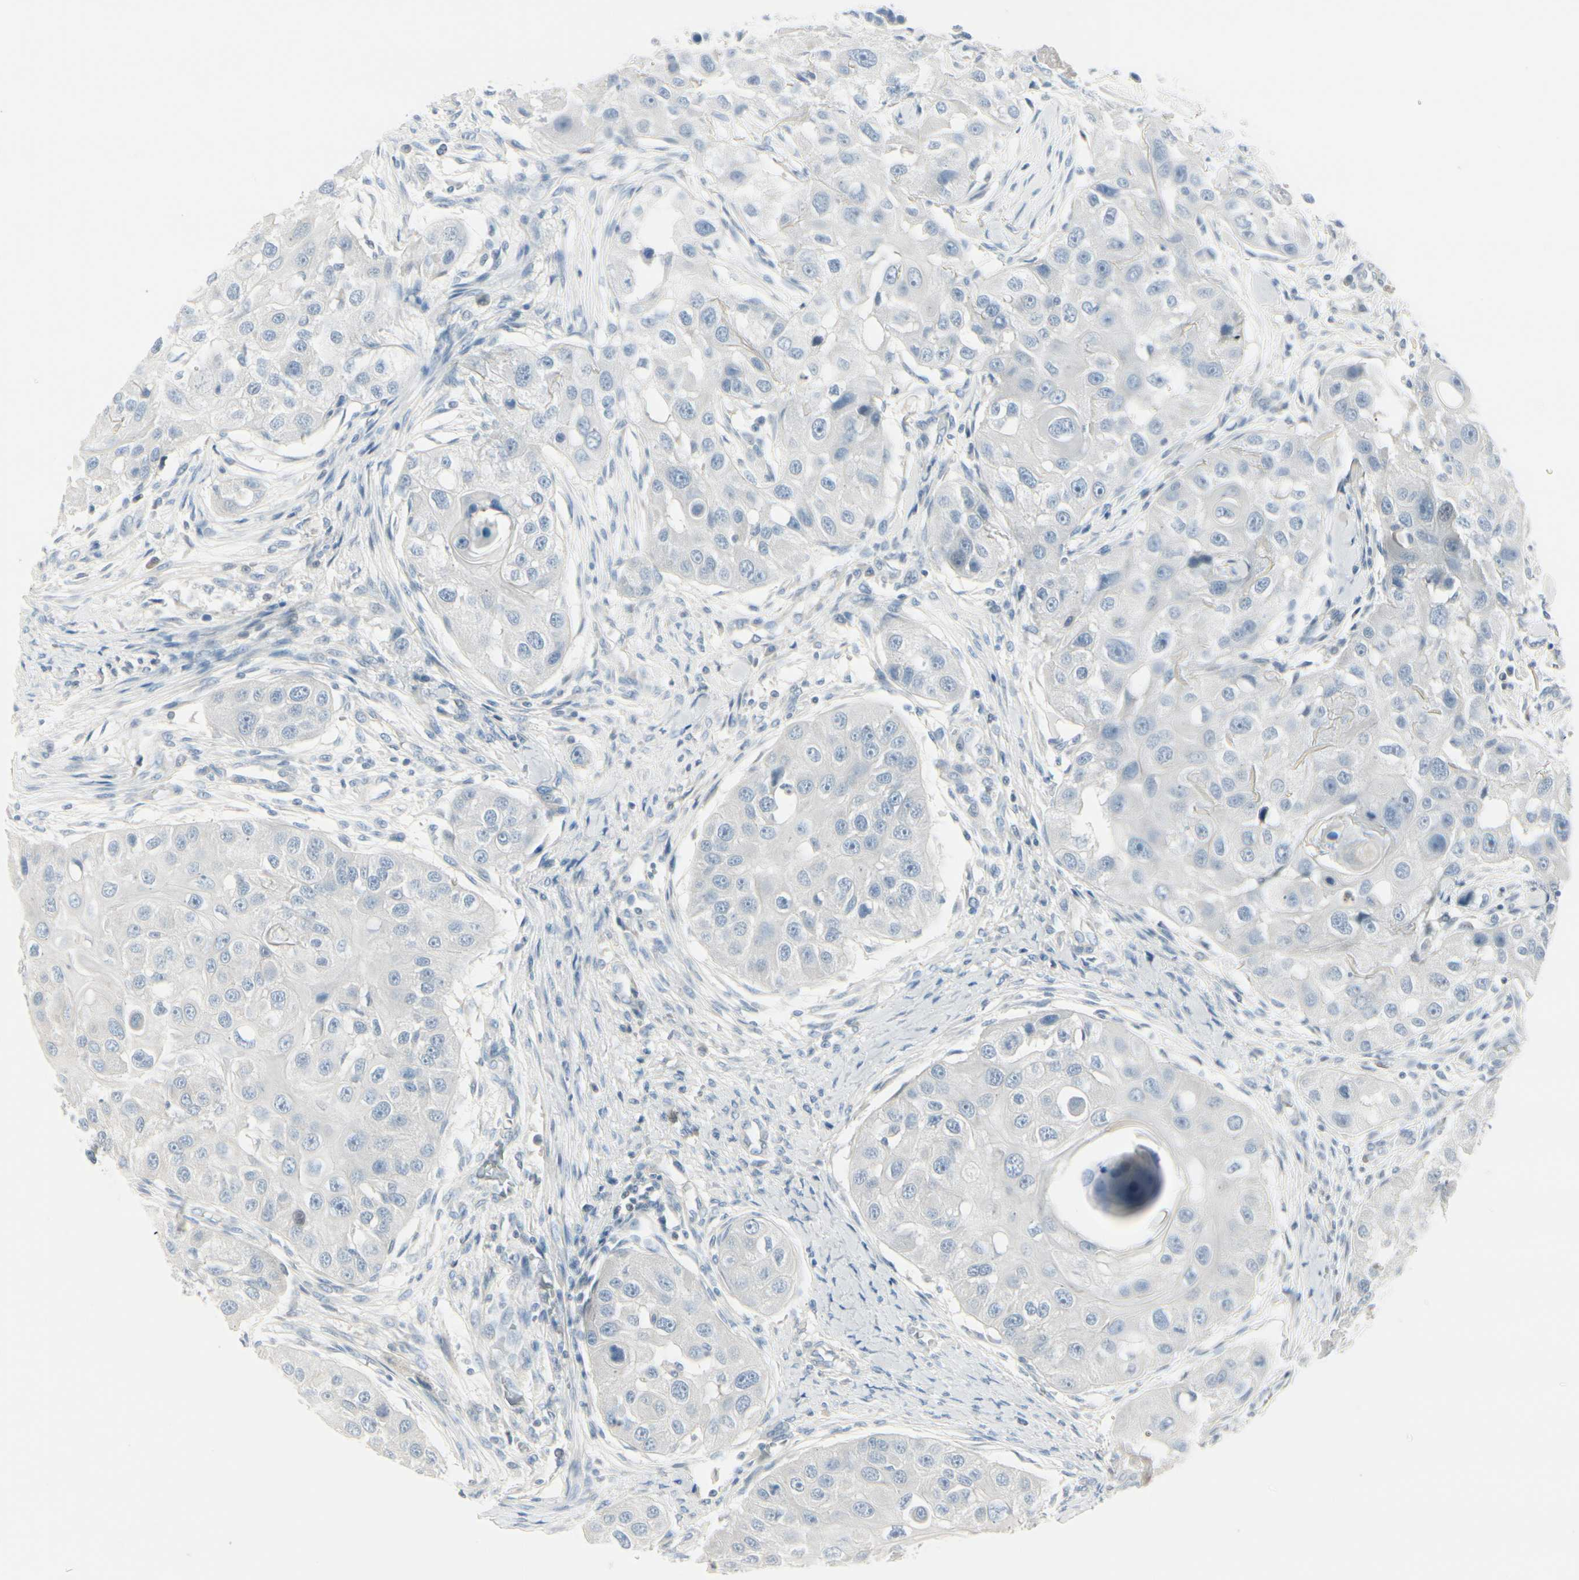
{"staining": {"intensity": "negative", "quantity": "none", "location": "none"}, "tissue": "head and neck cancer", "cell_type": "Tumor cells", "image_type": "cancer", "snomed": [{"axis": "morphology", "description": "Normal tissue, NOS"}, {"axis": "morphology", "description": "Squamous cell carcinoma, NOS"}, {"axis": "topography", "description": "Skeletal muscle"}, {"axis": "topography", "description": "Head-Neck"}], "caption": "Tumor cells show no significant staining in head and neck cancer (squamous cell carcinoma).", "gene": "CDHR5", "patient": {"sex": "male", "age": 51}}